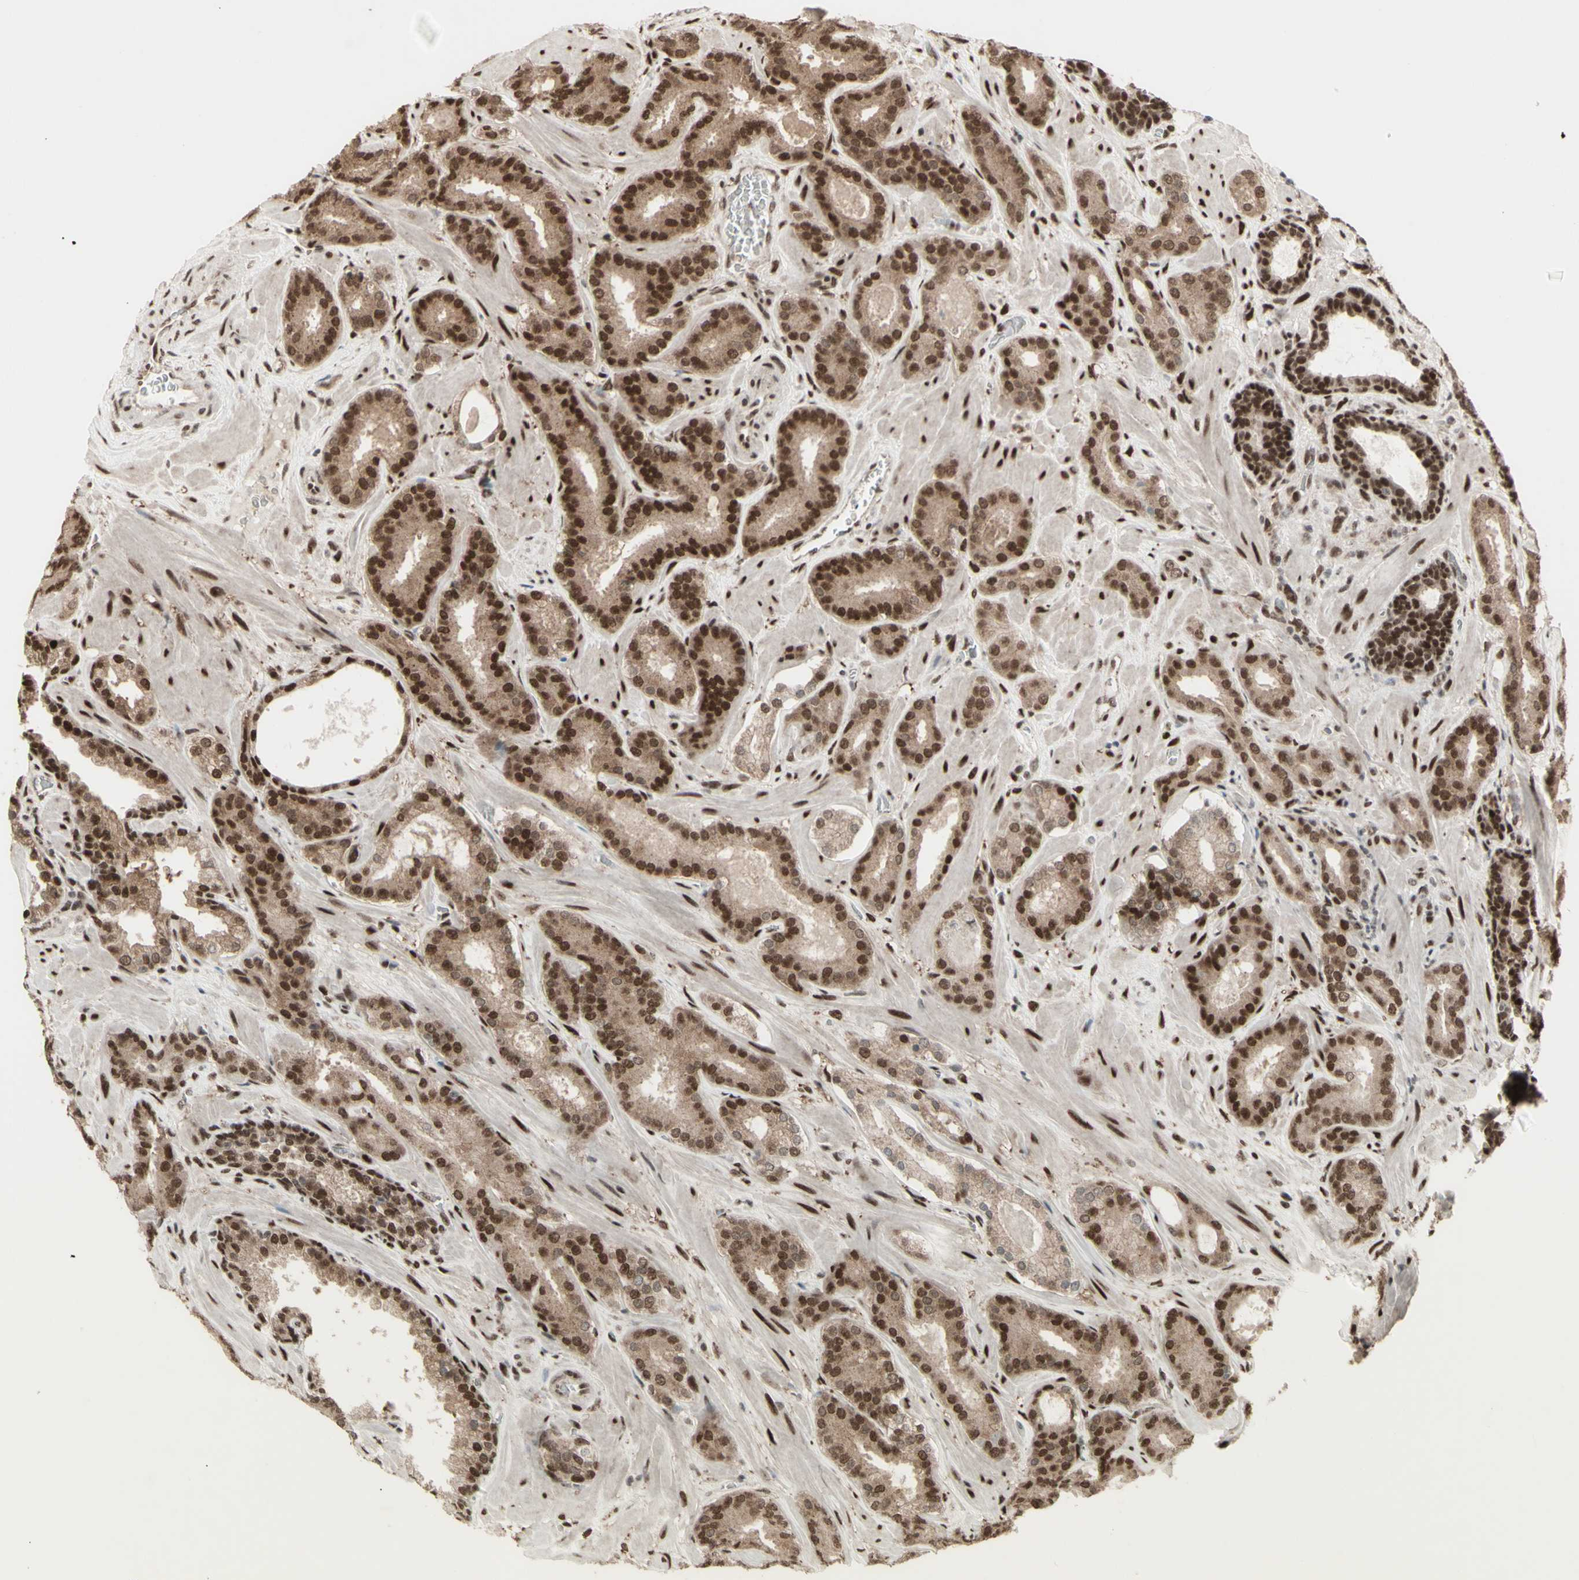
{"staining": {"intensity": "moderate", "quantity": ">75%", "location": "cytoplasmic/membranous,nuclear"}, "tissue": "prostate cancer", "cell_type": "Tumor cells", "image_type": "cancer", "snomed": [{"axis": "morphology", "description": "Adenocarcinoma, Low grade"}, {"axis": "topography", "description": "Prostate"}], "caption": "A medium amount of moderate cytoplasmic/membranous and nuclear staining is present in approximately >75% of tumor cells in prostate cancer (low-grade adenocarcinoma) tissue.", "gene": "CBX1", "patient": {"sex": "male", "age": 63}}